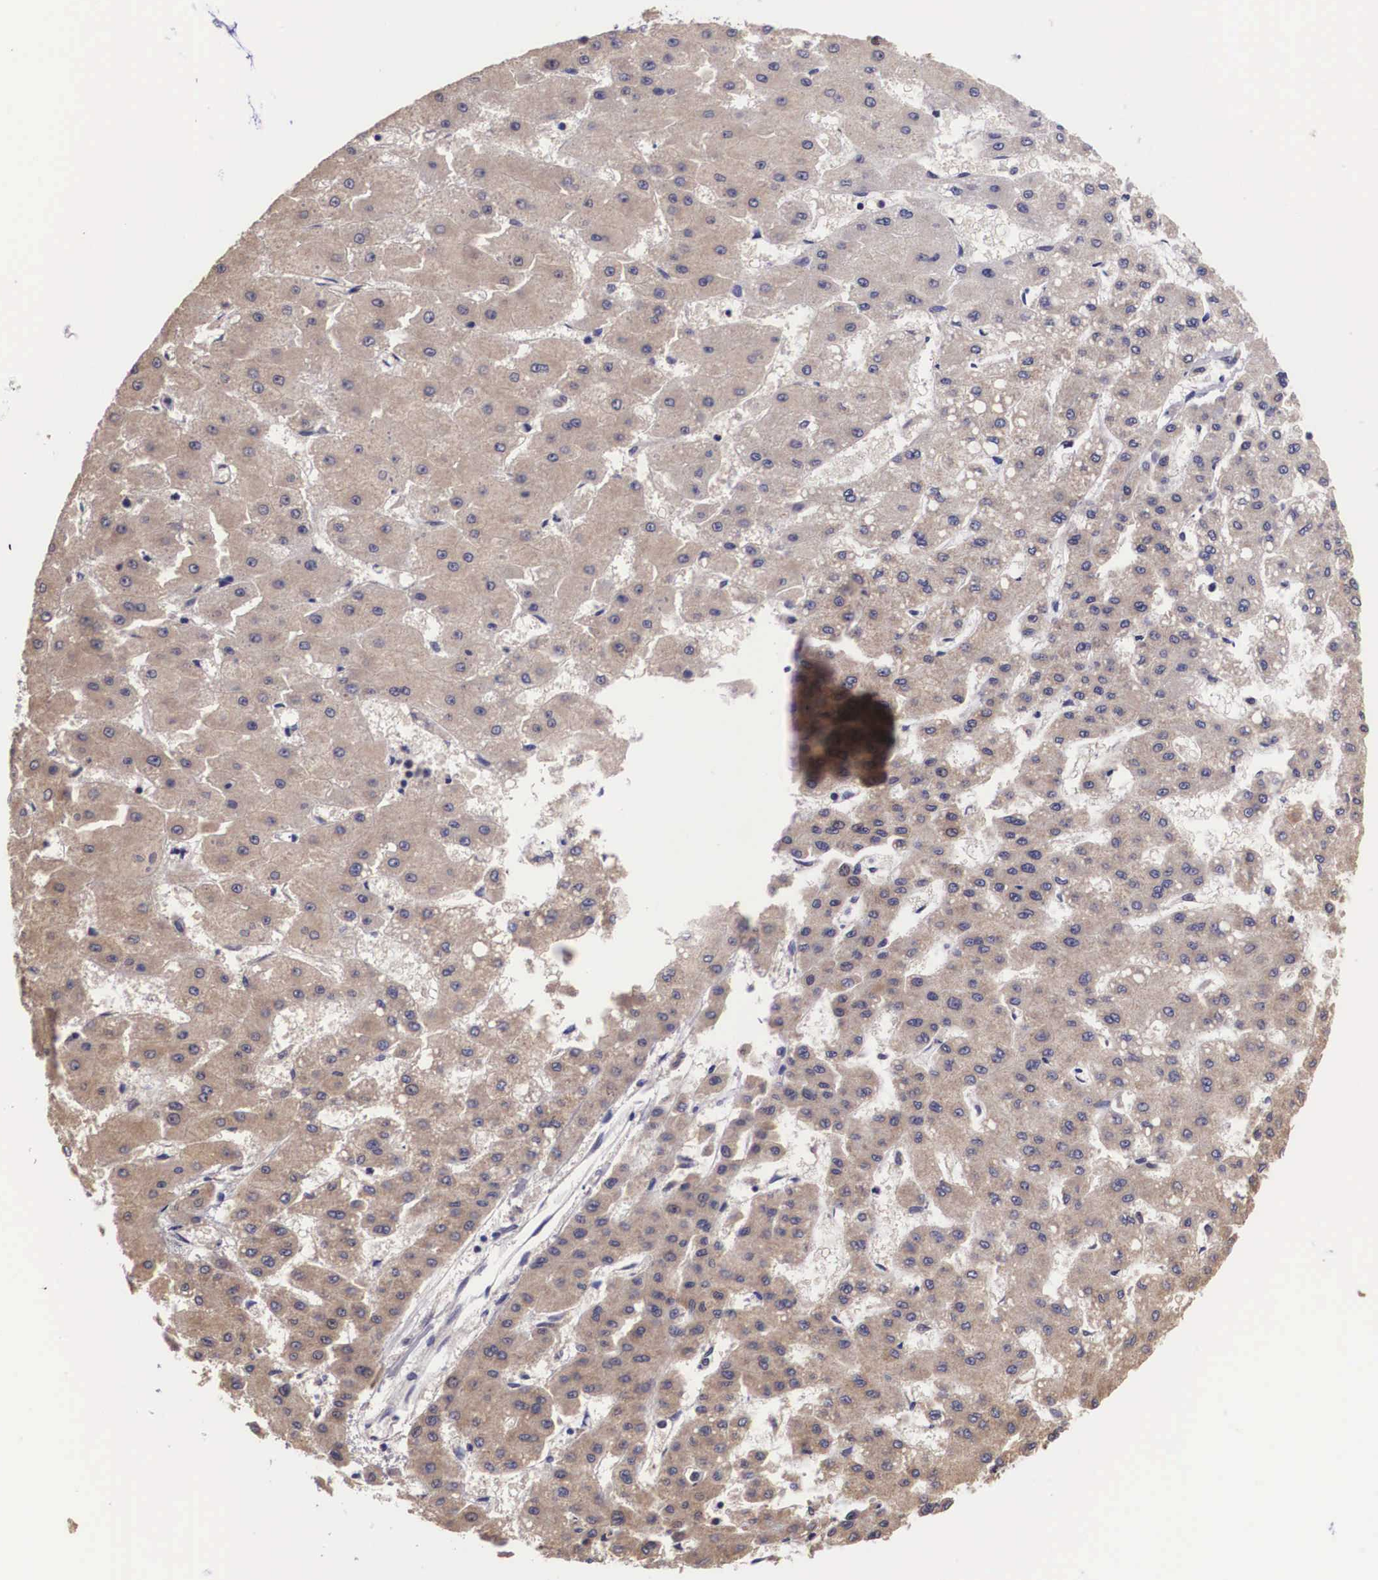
{"staining": {"intensity": "moderate", "quantity": "25%-75%", "location": "cytoplasmic/membranous"}, "tissue": "liver cancer", "cell_type": "Tumor cells", "image_type": "cancer", "snomed": [{"axis": "morphology", "description": "Carcinoma, Hepatocellular, NOS"}, {"axis": "topography", "description": "Liver"}], "caption": "The immunohistochemical stain shows moderate cytoplasmic/membranous positivity in tumor cells of hepatocellular carcinoma (liver) tissue. (DAB IHC, brown staining for protein, blue staining for nuclei).", "gene": "ARG2", "patient": {"sex": "female", "age": 52}}